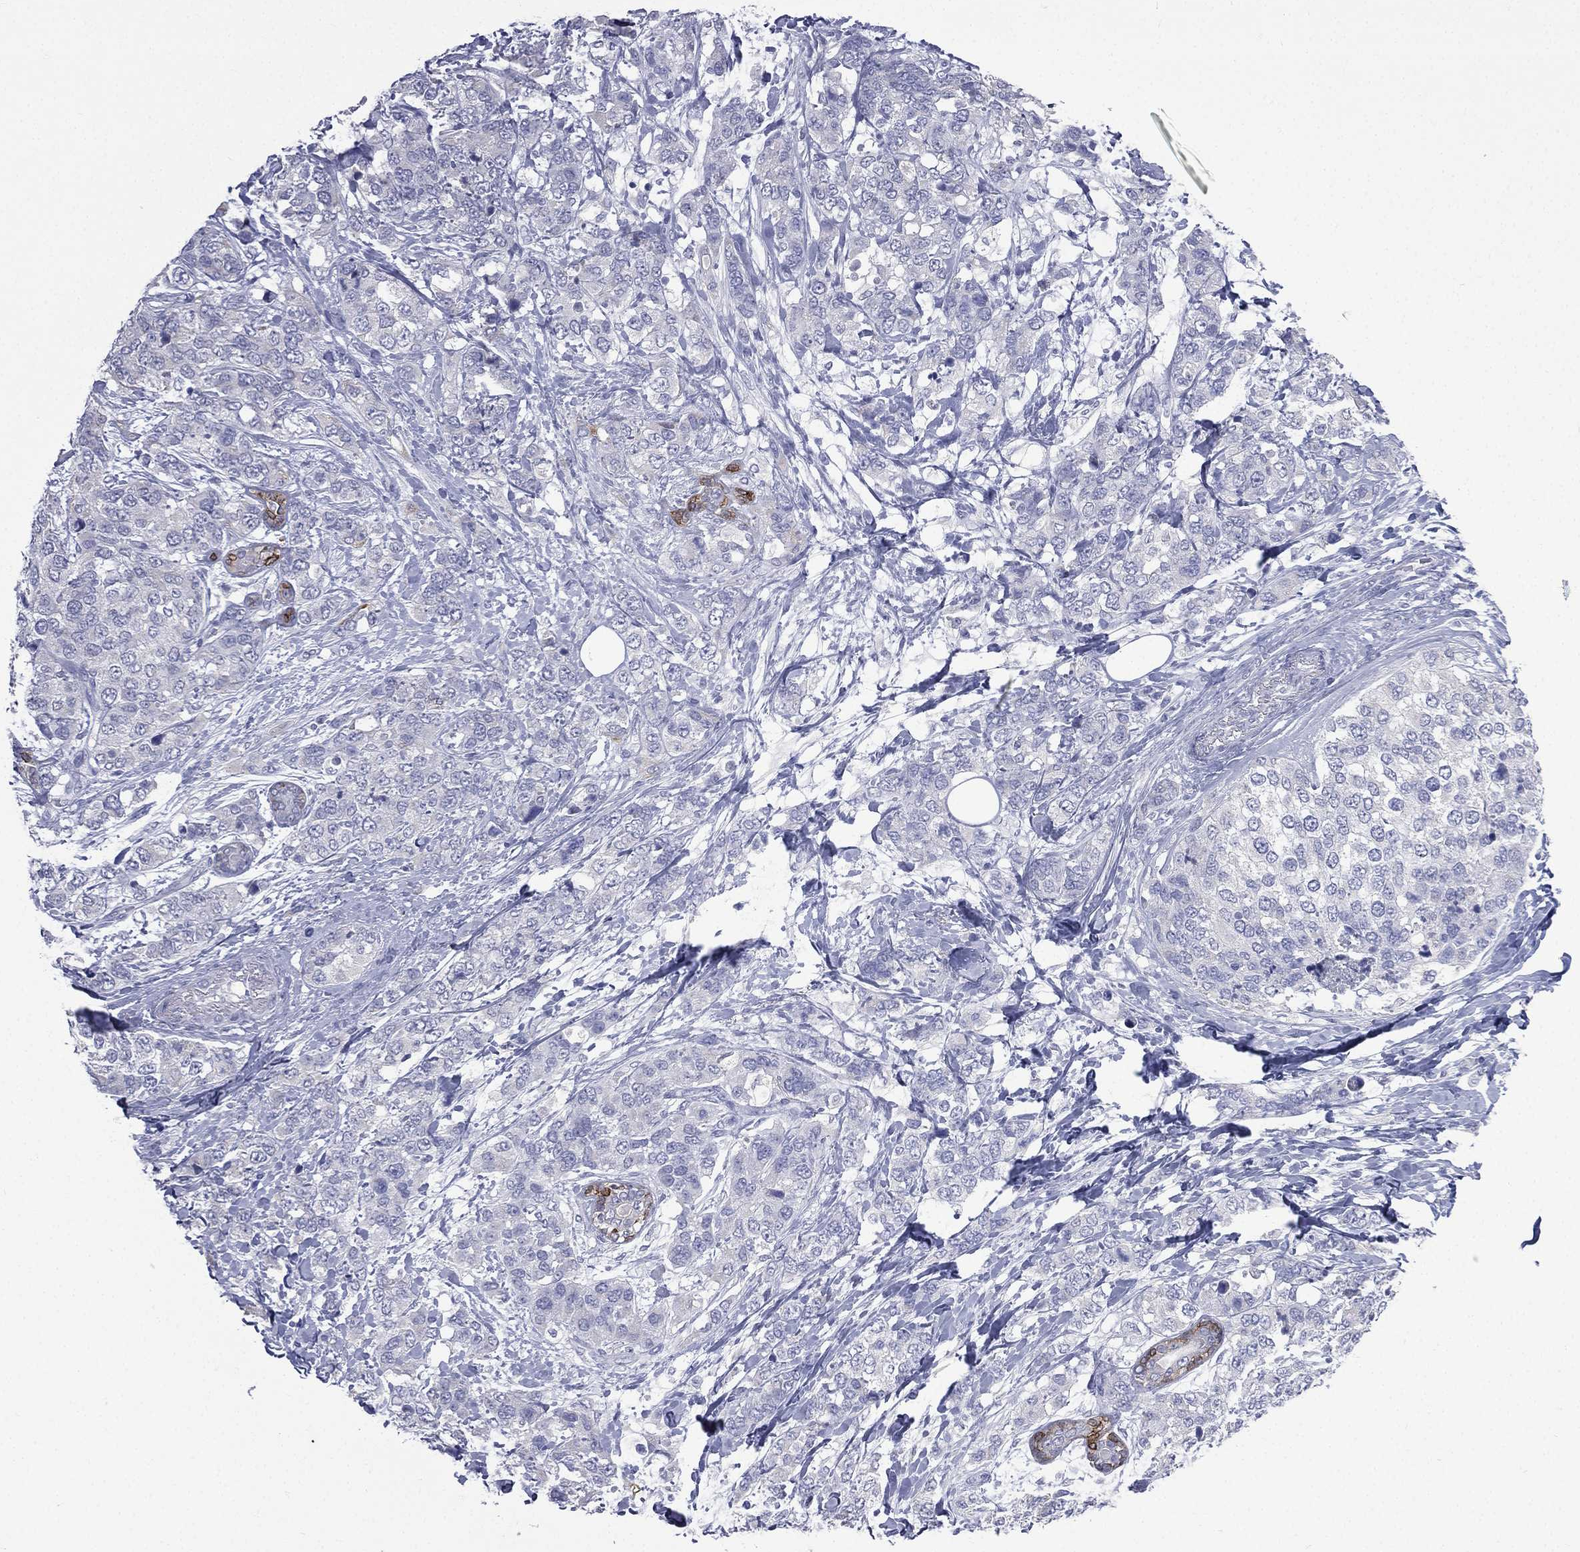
{"staining": {"intensity": "negative", "quantity": "none", "location": "none"}, "tissue": "breast cancer", "cell_type": "Tumor cells", "image_type": "cancer", "snomed": [{"axis": "morphology", "description": "Lobular carcinoma"}, {"axis": "topography", "description": "Breast"}], "caption": "Immunohistochemical staining of lobular carcinoma (breast) shows no significant expression in tumor cells.", "gene": "CES2", "patient": {"sex": "female", "age": 59}}